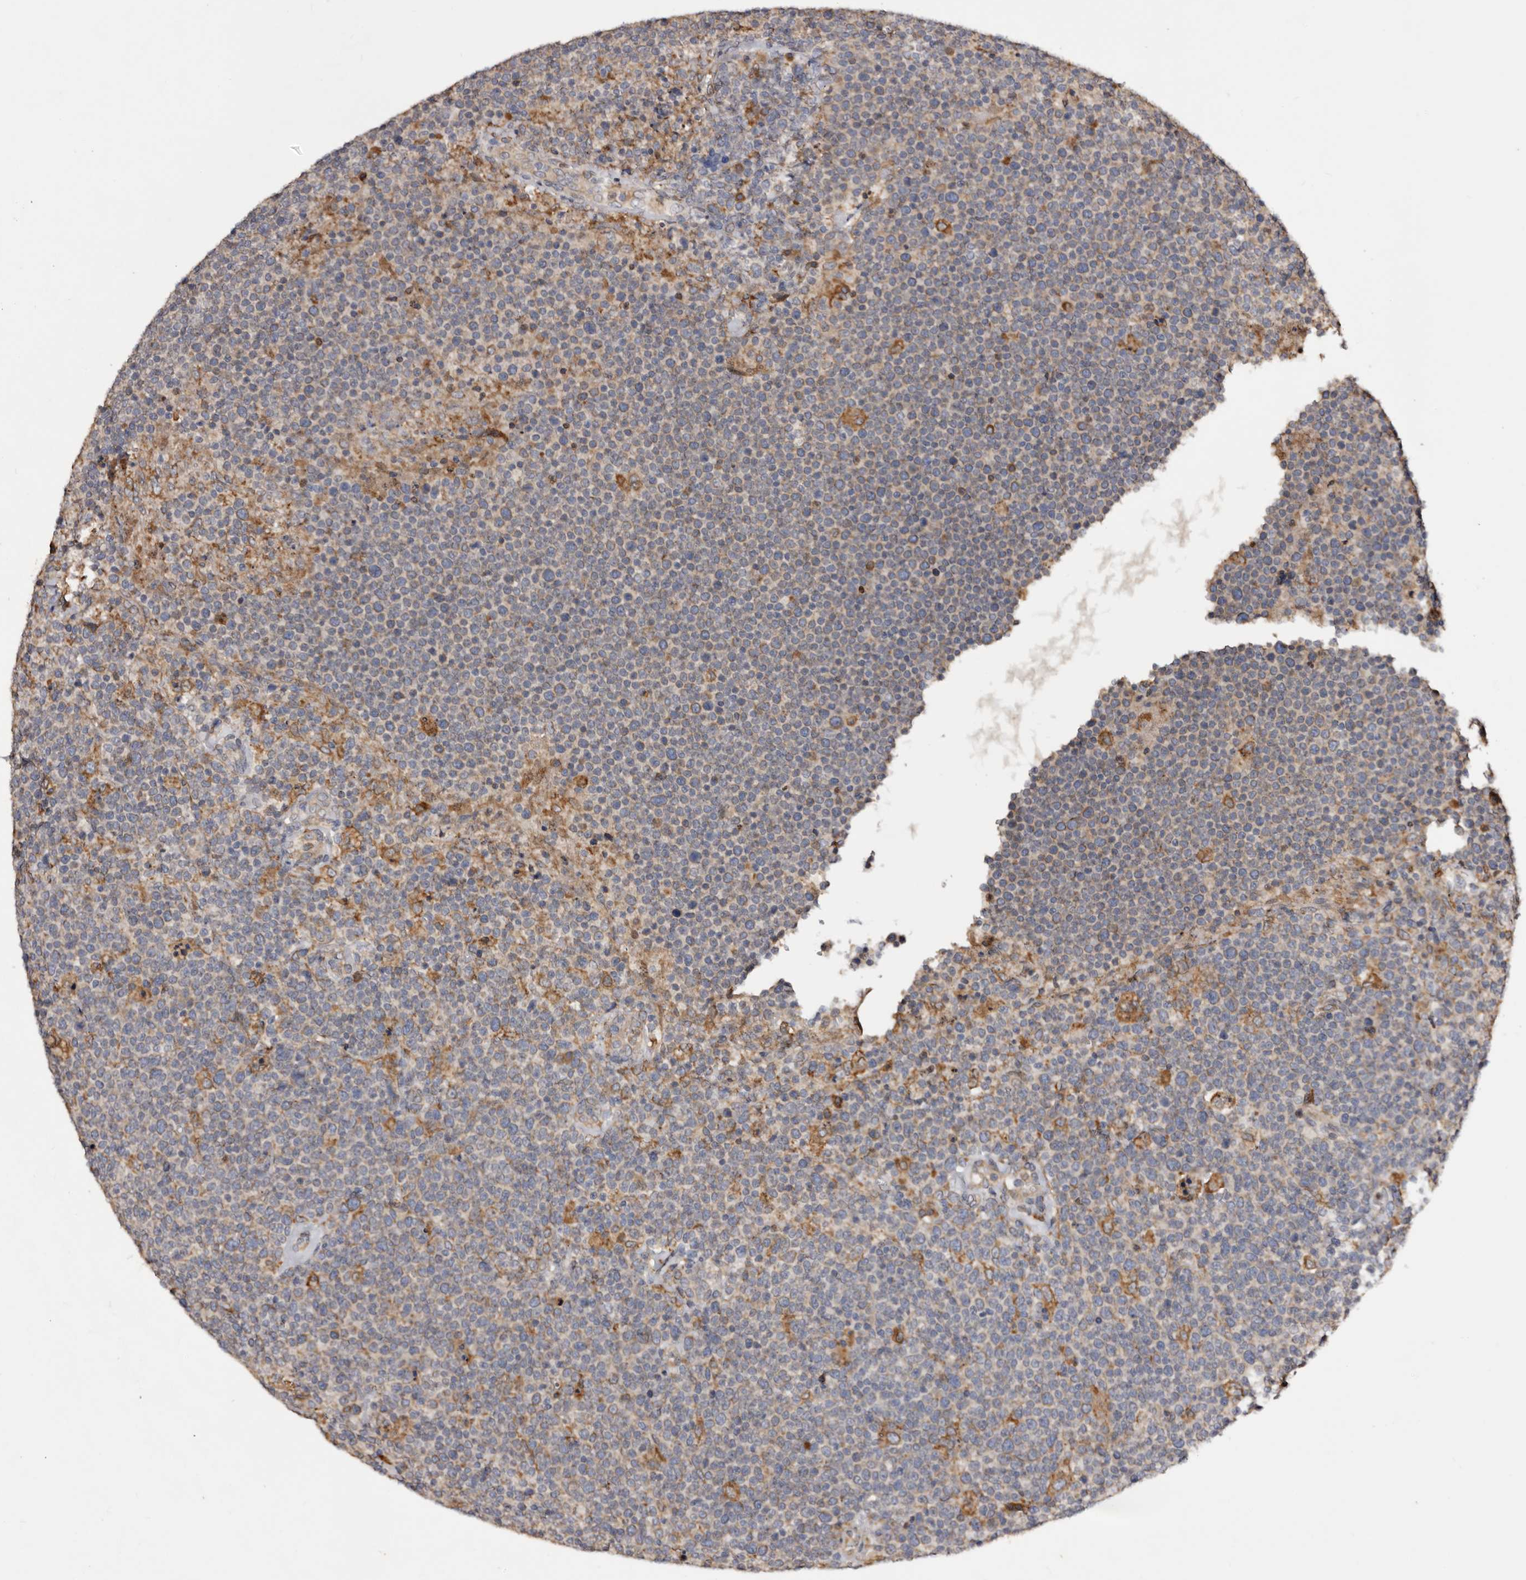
{"staining": {"intensity": "negative", "quantity": "none", "location": "none"}, "tissue": "lymphoma", "cell_type": "Tumor cells", "image_type": "cancer", "snomed": [{"axis": "morphology", "description": "Malignant lymphoma, non-Hodgkin's type, High grade"}, {"axis": "topography", "description": "Lymph node"}], "caption": "A photomicrograph of human high-grade malignant lymphoma, non-Hodgkin's type is negative for staining in tumor cells. (Brightfield microscopy of DAB IHC at high magnification).", "gene": "INKA2", "patient": {"sex": "male", "age": 61}}